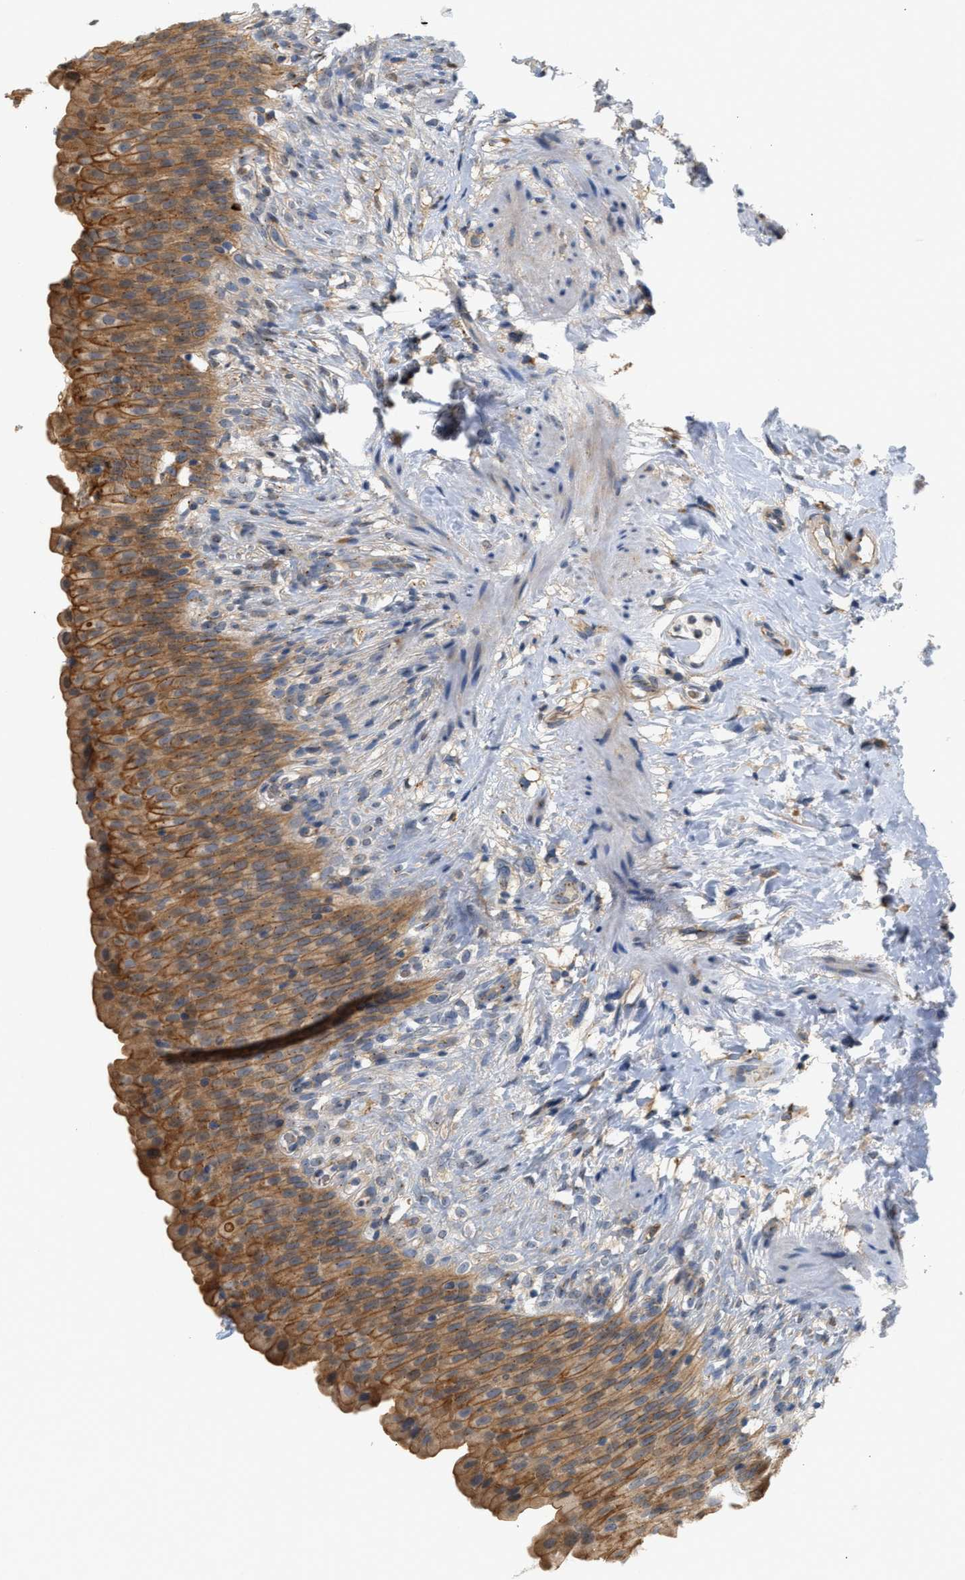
{"staining": {"intensity": "moderate", "quantity": ">75%", "location": "cytoplasmic/membranous"}, "tissue": "urinary bladder", "cell_type": "Urothelial cells", "image_type": "normal", "snomed": [{"axis": "morphology", "description": "Normal tissue, NOS"}, {"axis": "topography", "description": "Urinary bladder"}], "caption": "An image showing moderate cytoplasmic/membranous expression in approximately >75% of urothelial cells in benign urinary bladder, as visualized by brown immunohistochemical staining.", "gene": "CTXN1", "patient": {"sex": "female", "age": 79}}